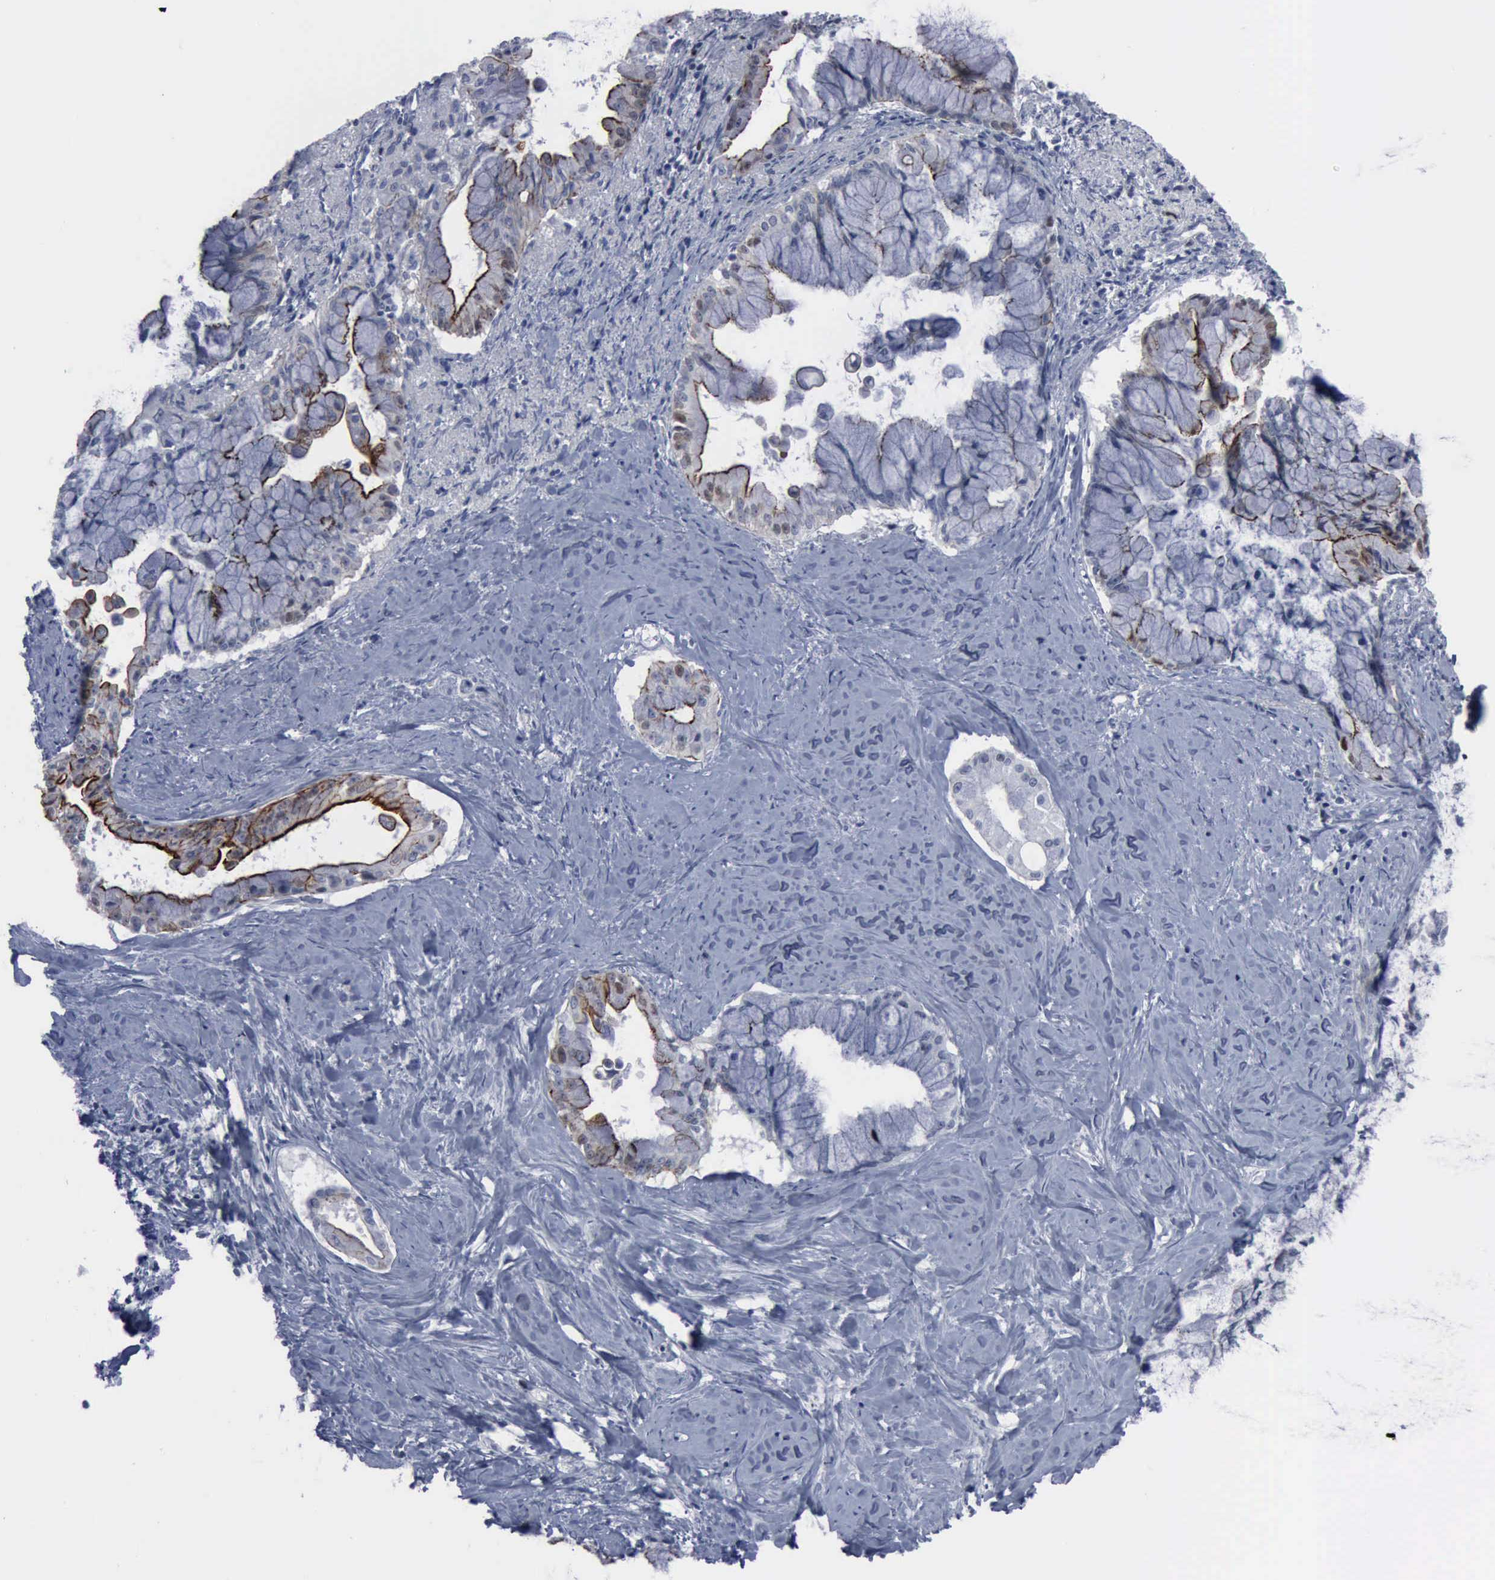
{"staining": {"intensity": "strong", "quantity": "<25%", "location": "cytoplasmic/membranous"}, "tissue": "pancreatic cancer", "cell_type": "Tumor cells", "image_type": "cancer", "snomed": [{"axis": "morphology", "description": "Adenocarcinoma, NOS"}, {"axis": "topography", "description": "Pancreas"}], "caption": "A micrograph of human pancreatic cancer stained for a protein displays strong cytoplasmic/membranous brown staining in tumor cells. (DAB IHC with brightfield microscopy, high magnification).", "gene": "MCM5", "patient": {"sex": "male", "age": 59}}